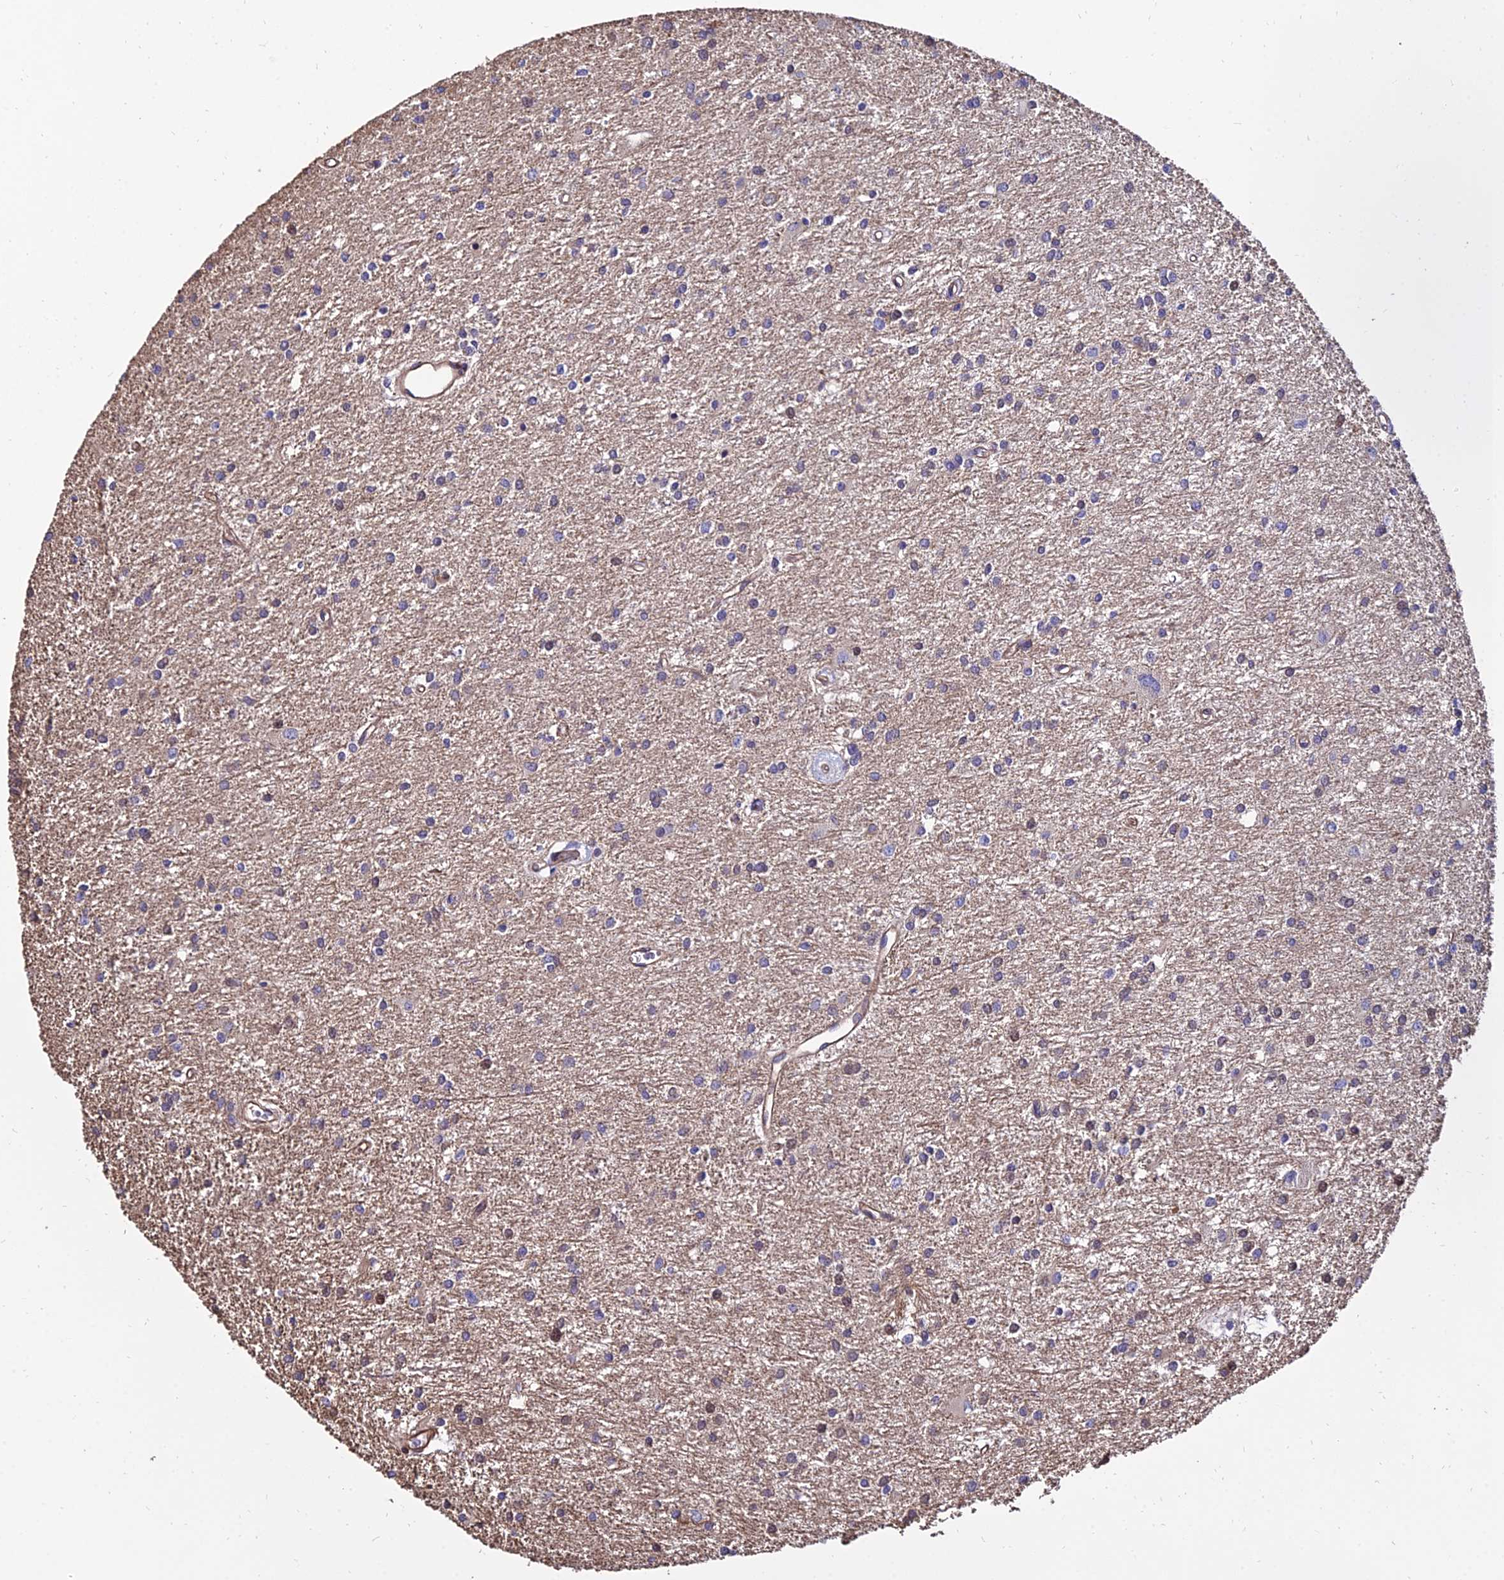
{"staining": {"intensity": "weak", "quantity": "25%-75%", "location": "cytoplasmic/membranous"}, "tissue": "glioma", "cell_type": "Tumor cells", "image_type": "cancer", "snomed": [{"axis": "morphology", "description": "Glioma, malignant, High grade"}, {"axis": "topography", "description": "Brain"}], "caption": "Immunohistochemistry staining of malignant glioma (high-grade), which displays low levels of weak cytoplasmic/membranous expression in about 25%-75% of tumor cells indicating weak cytoplasmic/membranous protein staining. The staining was performed using DAB (3,3'-diaminobenzidine) (brown) for protein detection and nuclei were counterstained in hematoxylin (blue).", "gene": "CALM2", "patient": {"sex": "female", "age": 50}}